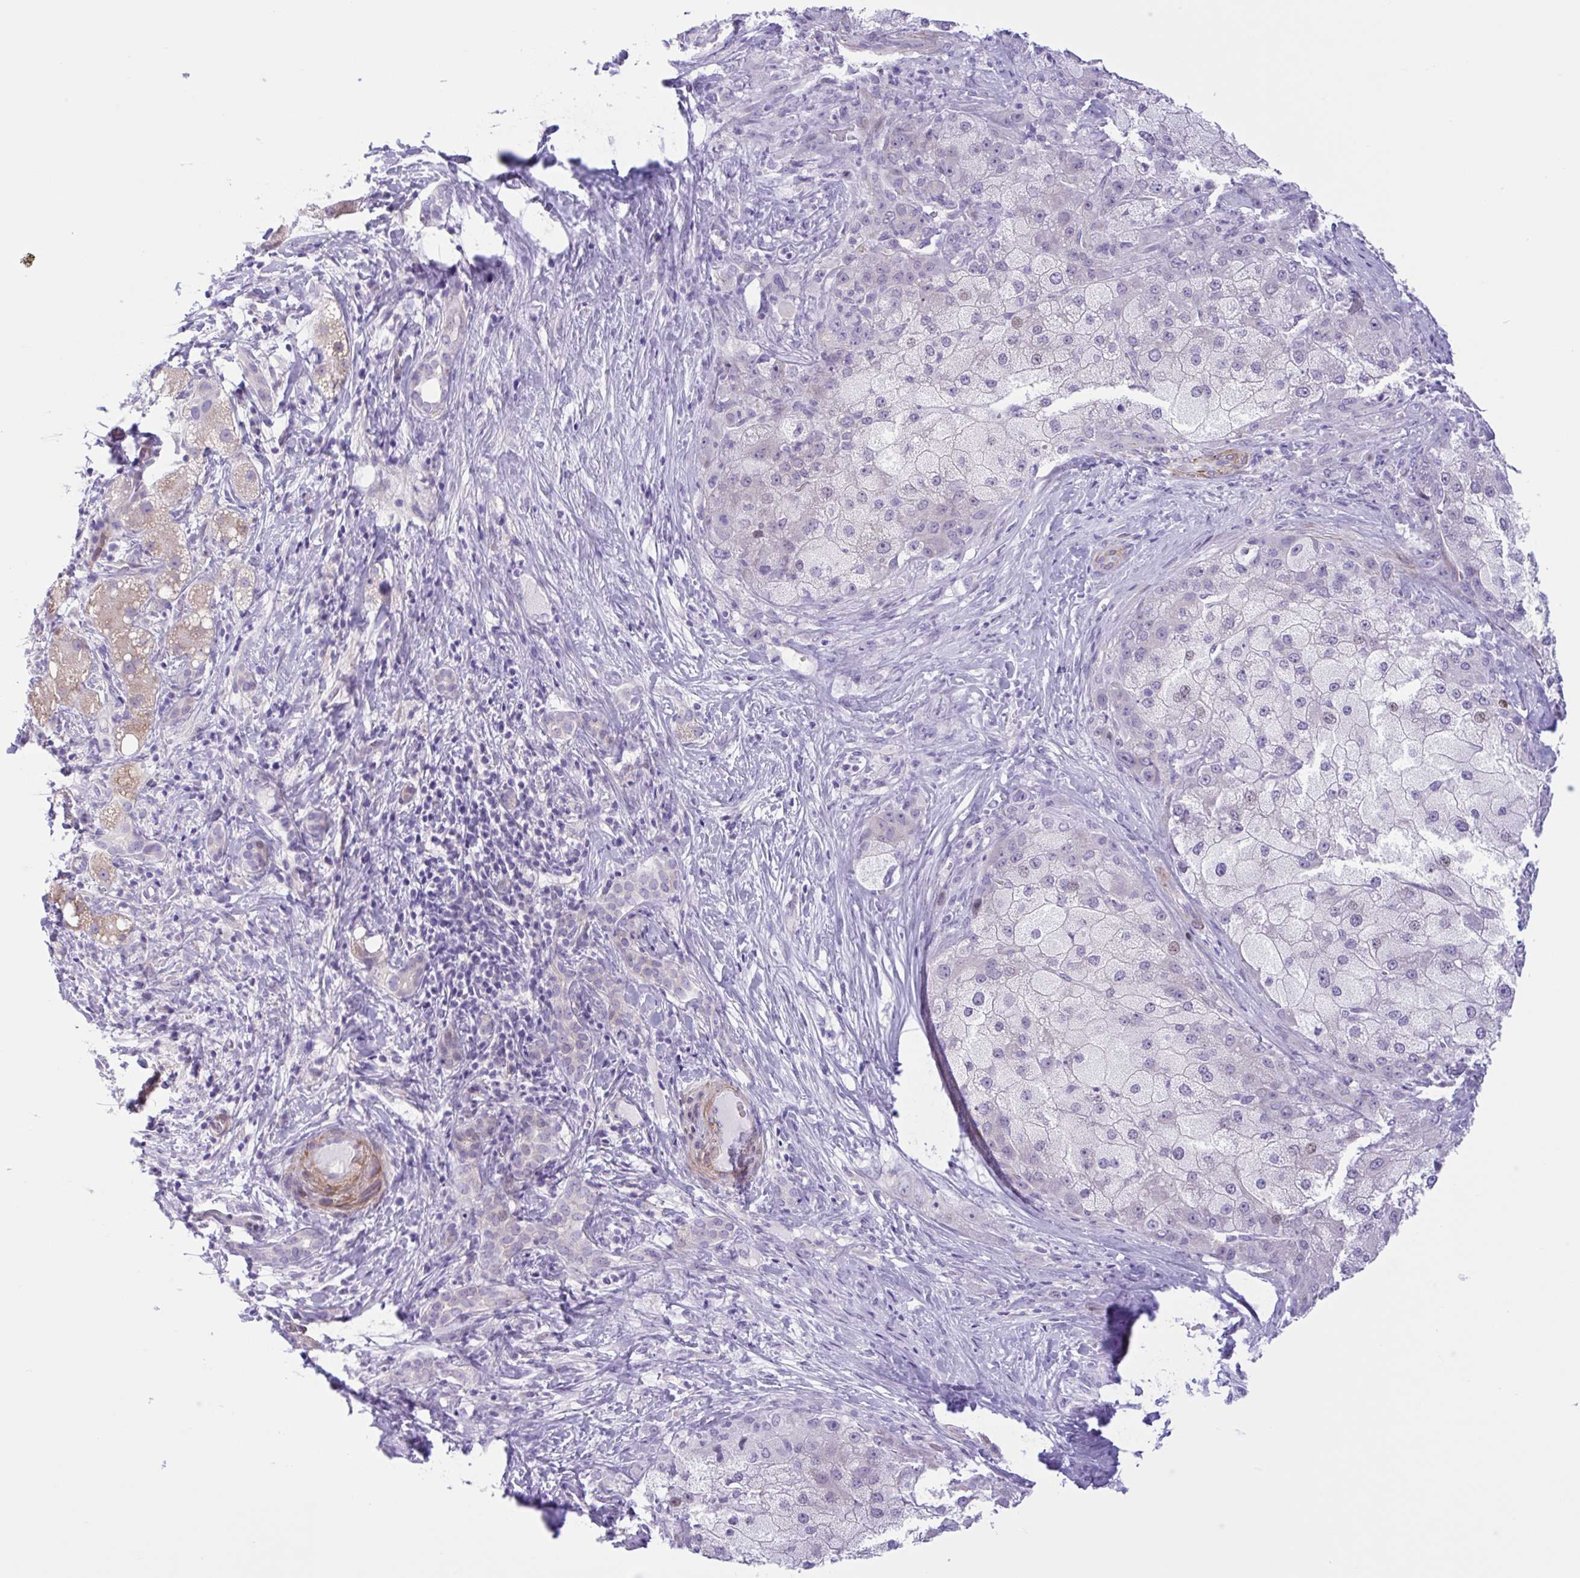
{"staining": {"intensity": "weak", "quantity": "25%-75%", "location": "nuclear"}, "tissue": "liver cancer", "cell_type": "Tumor cells", "image_type": "cancer", "snomed": [{"axis": "morphology", "description": "Carcinoma, Hepatocellular, NOS"}, {"axis": "topography", "description": "Liver"}], "caption": "Protein expression analysis of human hepatocellular carcinoma (liver) reveals weak nuclear expression in approximately 25%-75% of tumor cells.", "gene": "AHCYL2", "patient": {"sex": "male", "age": 67}}